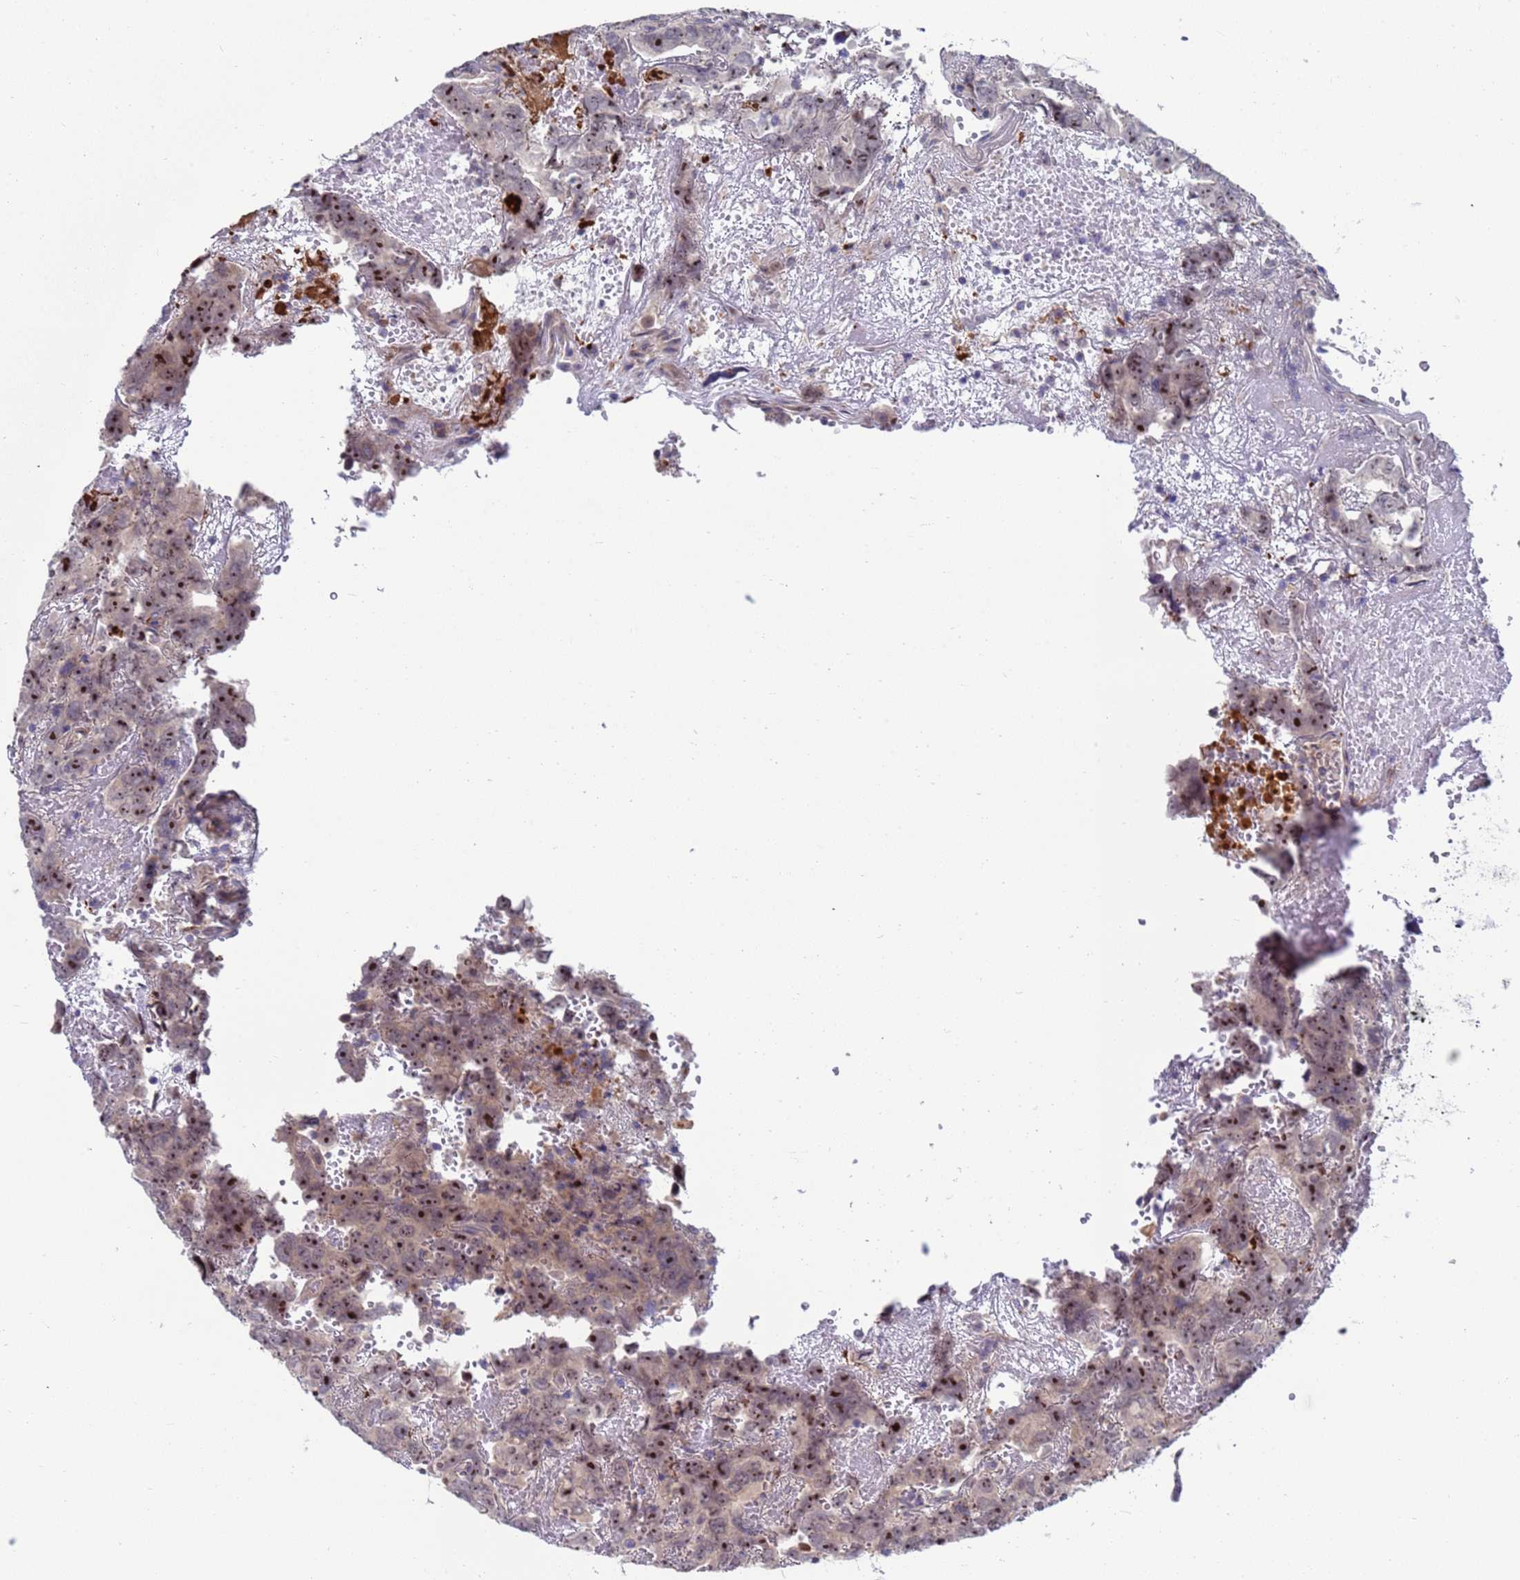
{"staining": {"intensity": "strong", "quantity": "25%-75%", "location": "nuclear"}, "tissue": "testis cancer", "cell_type": "Tumor cells", "image_type": "cancer", "snomed": [{"axis": "morphology", "description": "Carcinoma, Embryonal, NOS"}, {"axis": "topography", "description": "Testis"}], "caption": "Human embryonal carcinoma (testis) stained for a protein (brown) displays strong nuclear positive positivity in about 25%-75% of tumor cells.", "gene": "ENOSF1", "patient": {"sex": "male", "age": 45}}